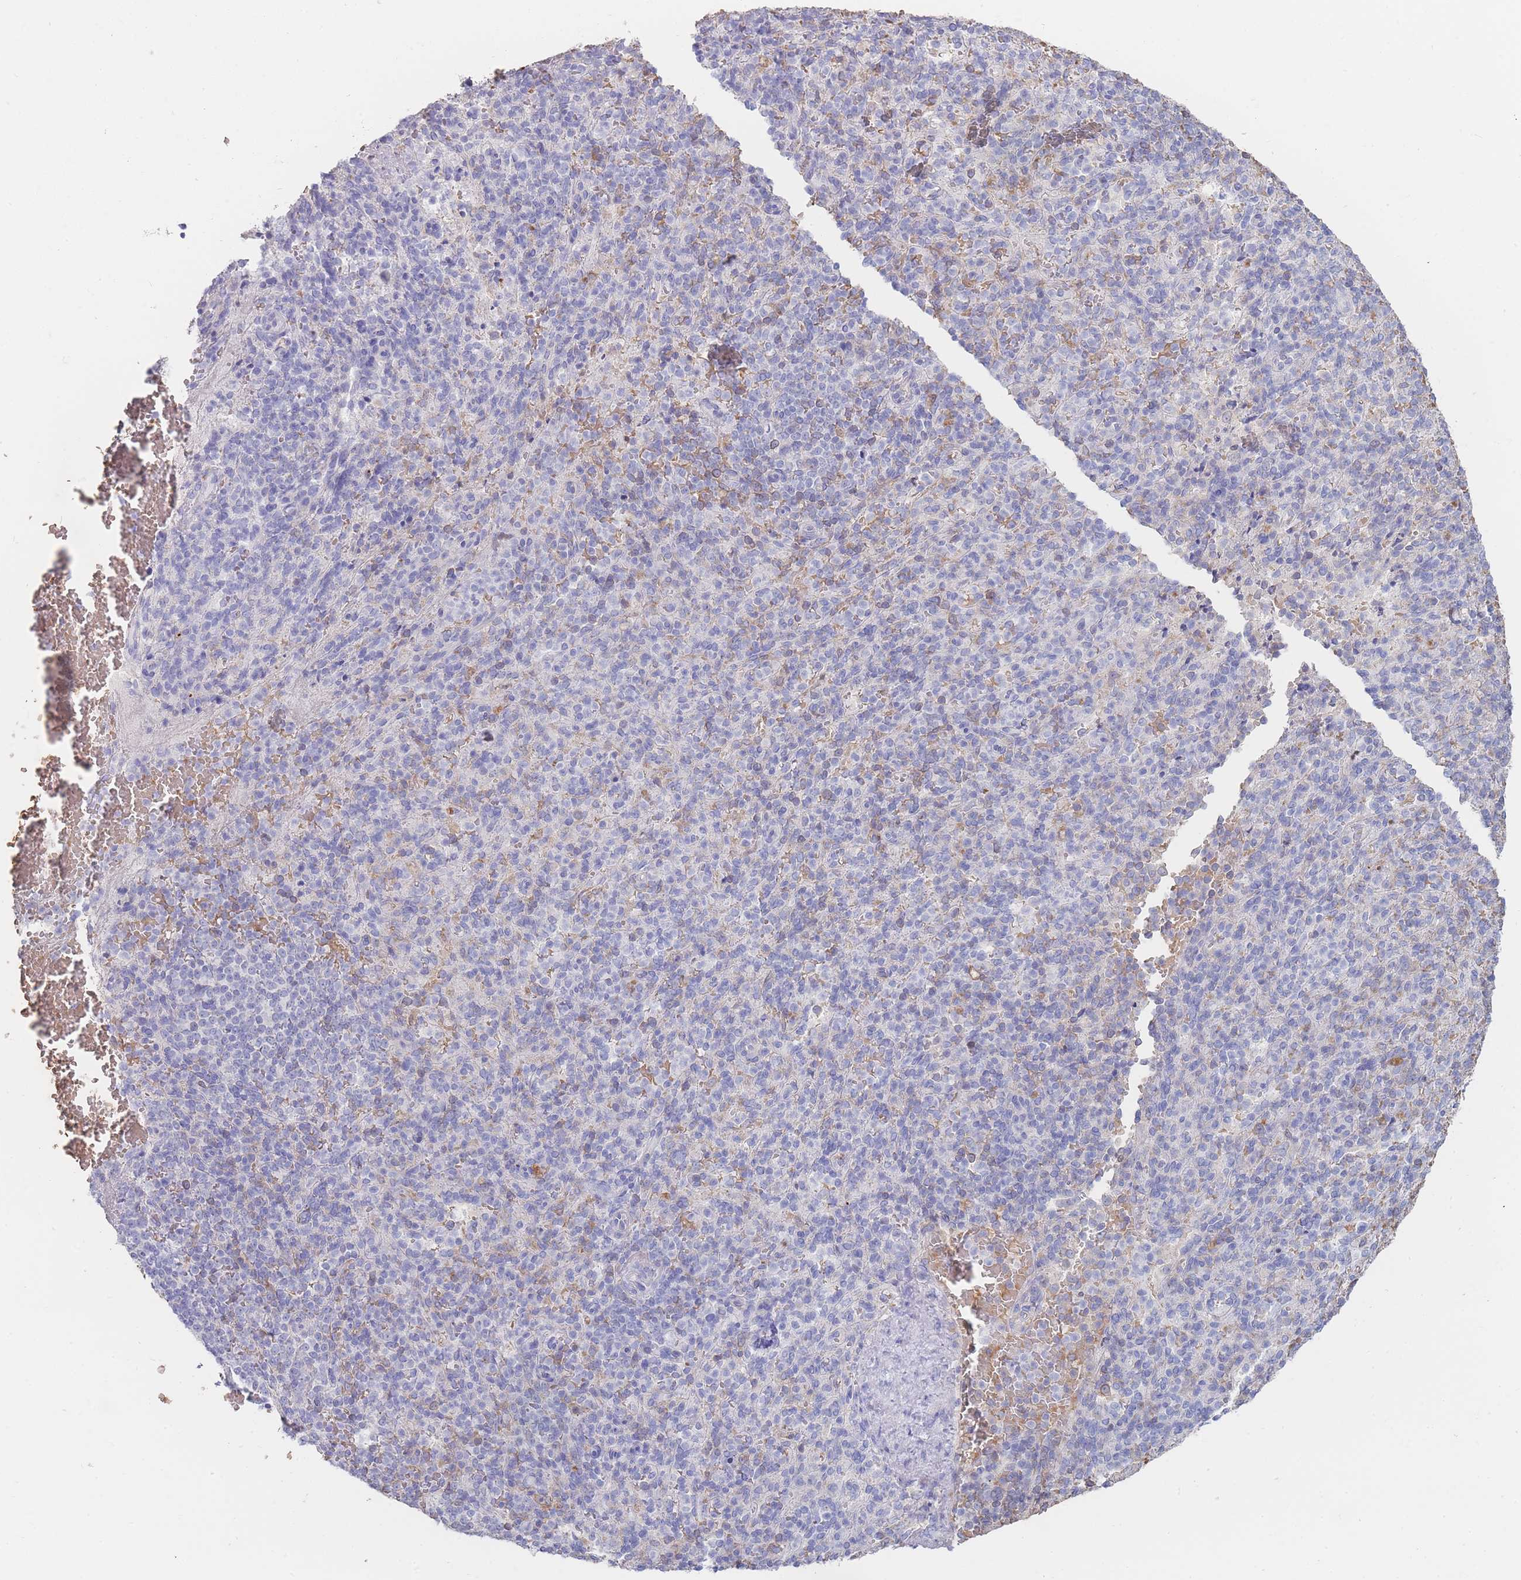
{"staining": {"intensity": "negative", "quantity": "none", "location": "none"}, "tissue": "spleen", "cell_type": "Cells in red pulp", "image_type": "normal", "snomed": [{"axis": "morphology", "description": "Normal tissue, NOS"}, {"axis": "topography", "description": "Spleen"}], "caption": "Spleen stained for a protein using immunohistochemistry demonstrates no staining cells in red pulp.", "gene": "ENSG00000284931", "patient": {"sex": "female", "age": 74}}